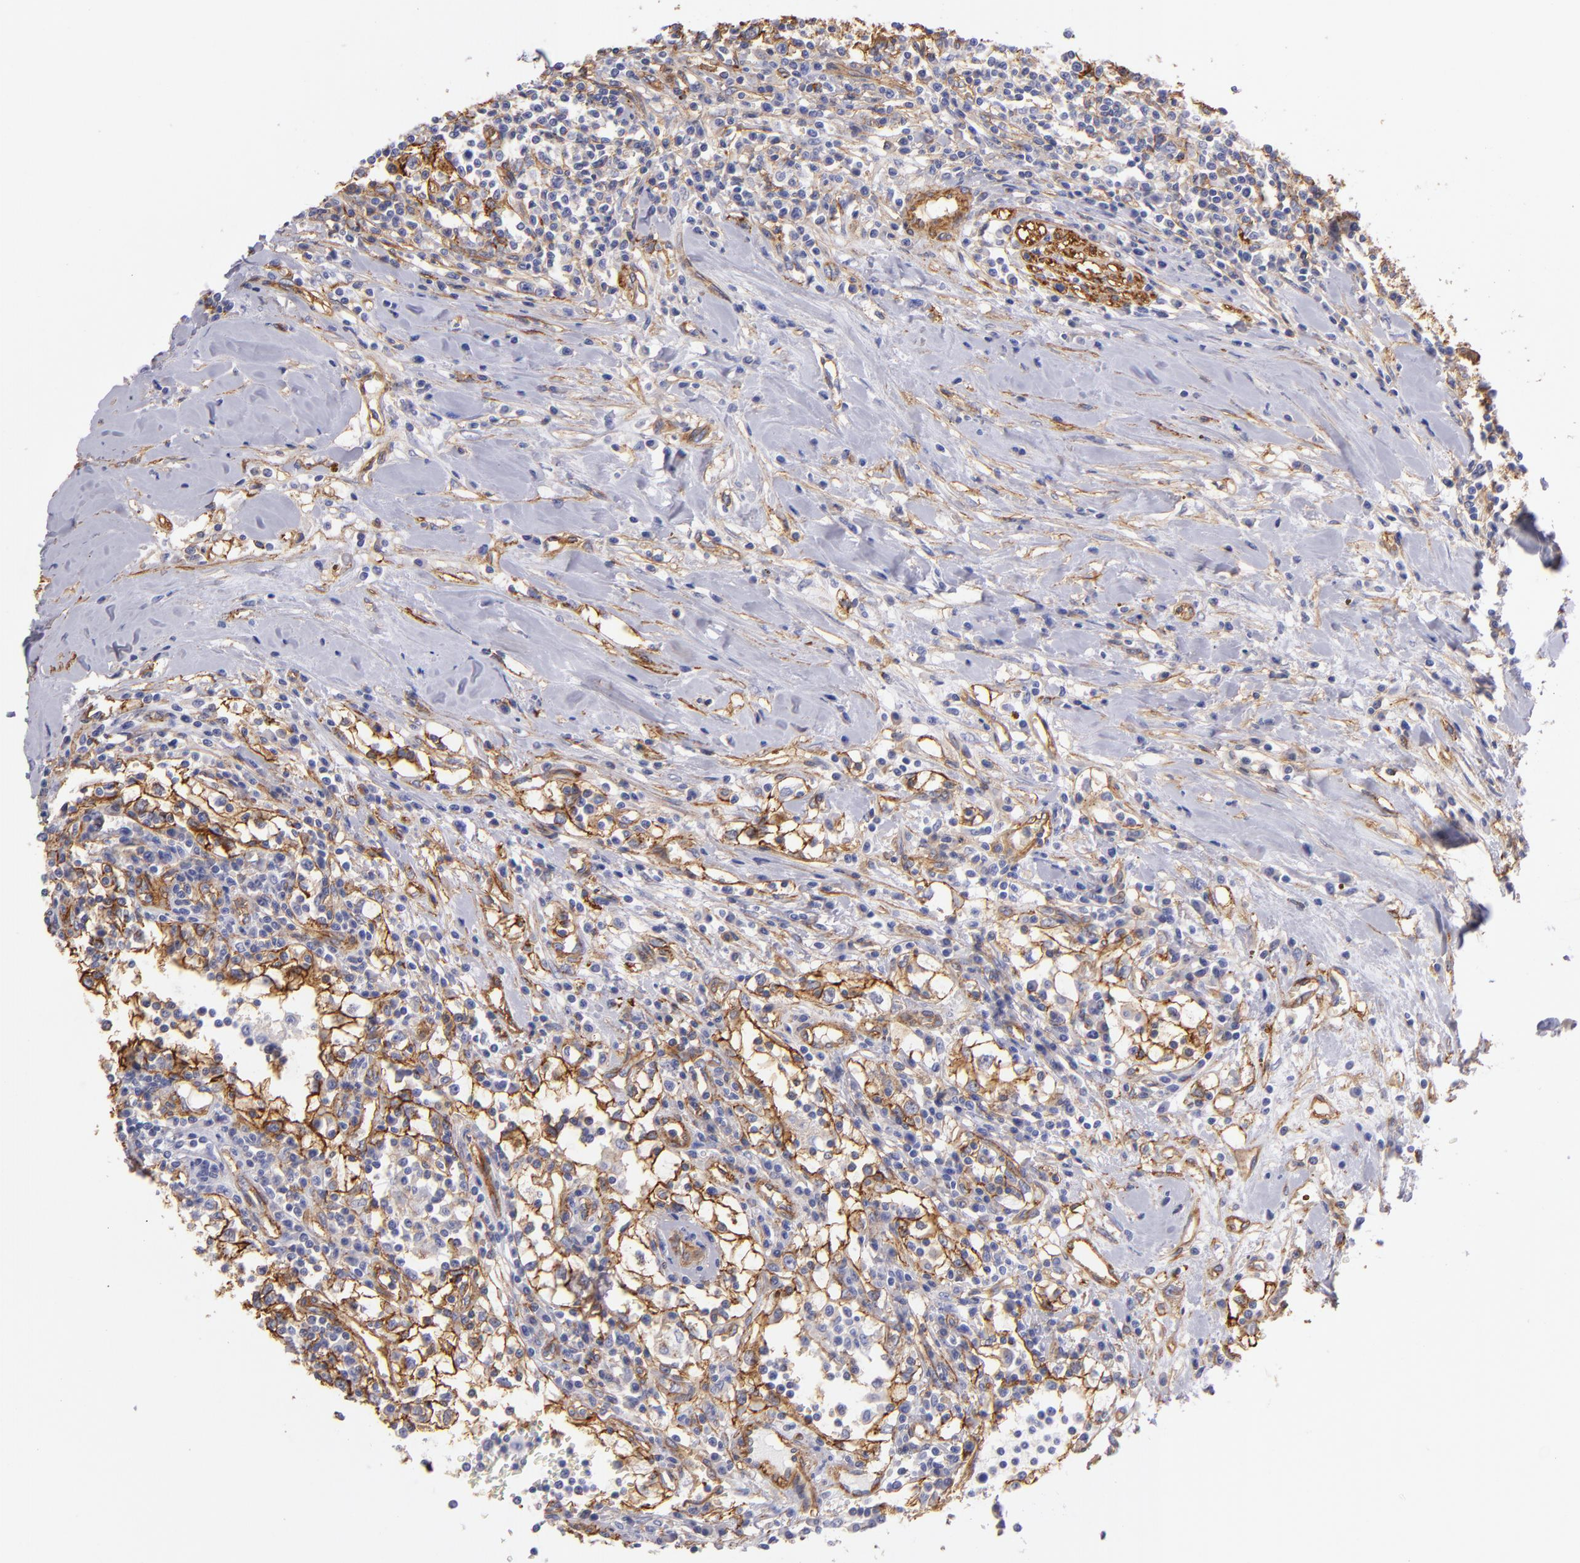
{"staining": {"intensity": "moderate", "quantity": "25%-75%", "location": "cytoplasmic/membranous"}, "tissue": "renal cancer", "cell_type": "Tumor cells", "image_type": "cancer", "snomed": [{"axis": "morphology", "description": "Adenocarcinoma, NOS"}, {"axis": "topography", "description": "Kidney"}], "caption": "This is an image of immunohistochemistry (IHC) staining of adenocarcinoma (renal), which shows moderate expression in the cytoplasmic/membranous of tumor cells.", "gene": "CD151", "patient": {"sex": "male", "age": 82}}